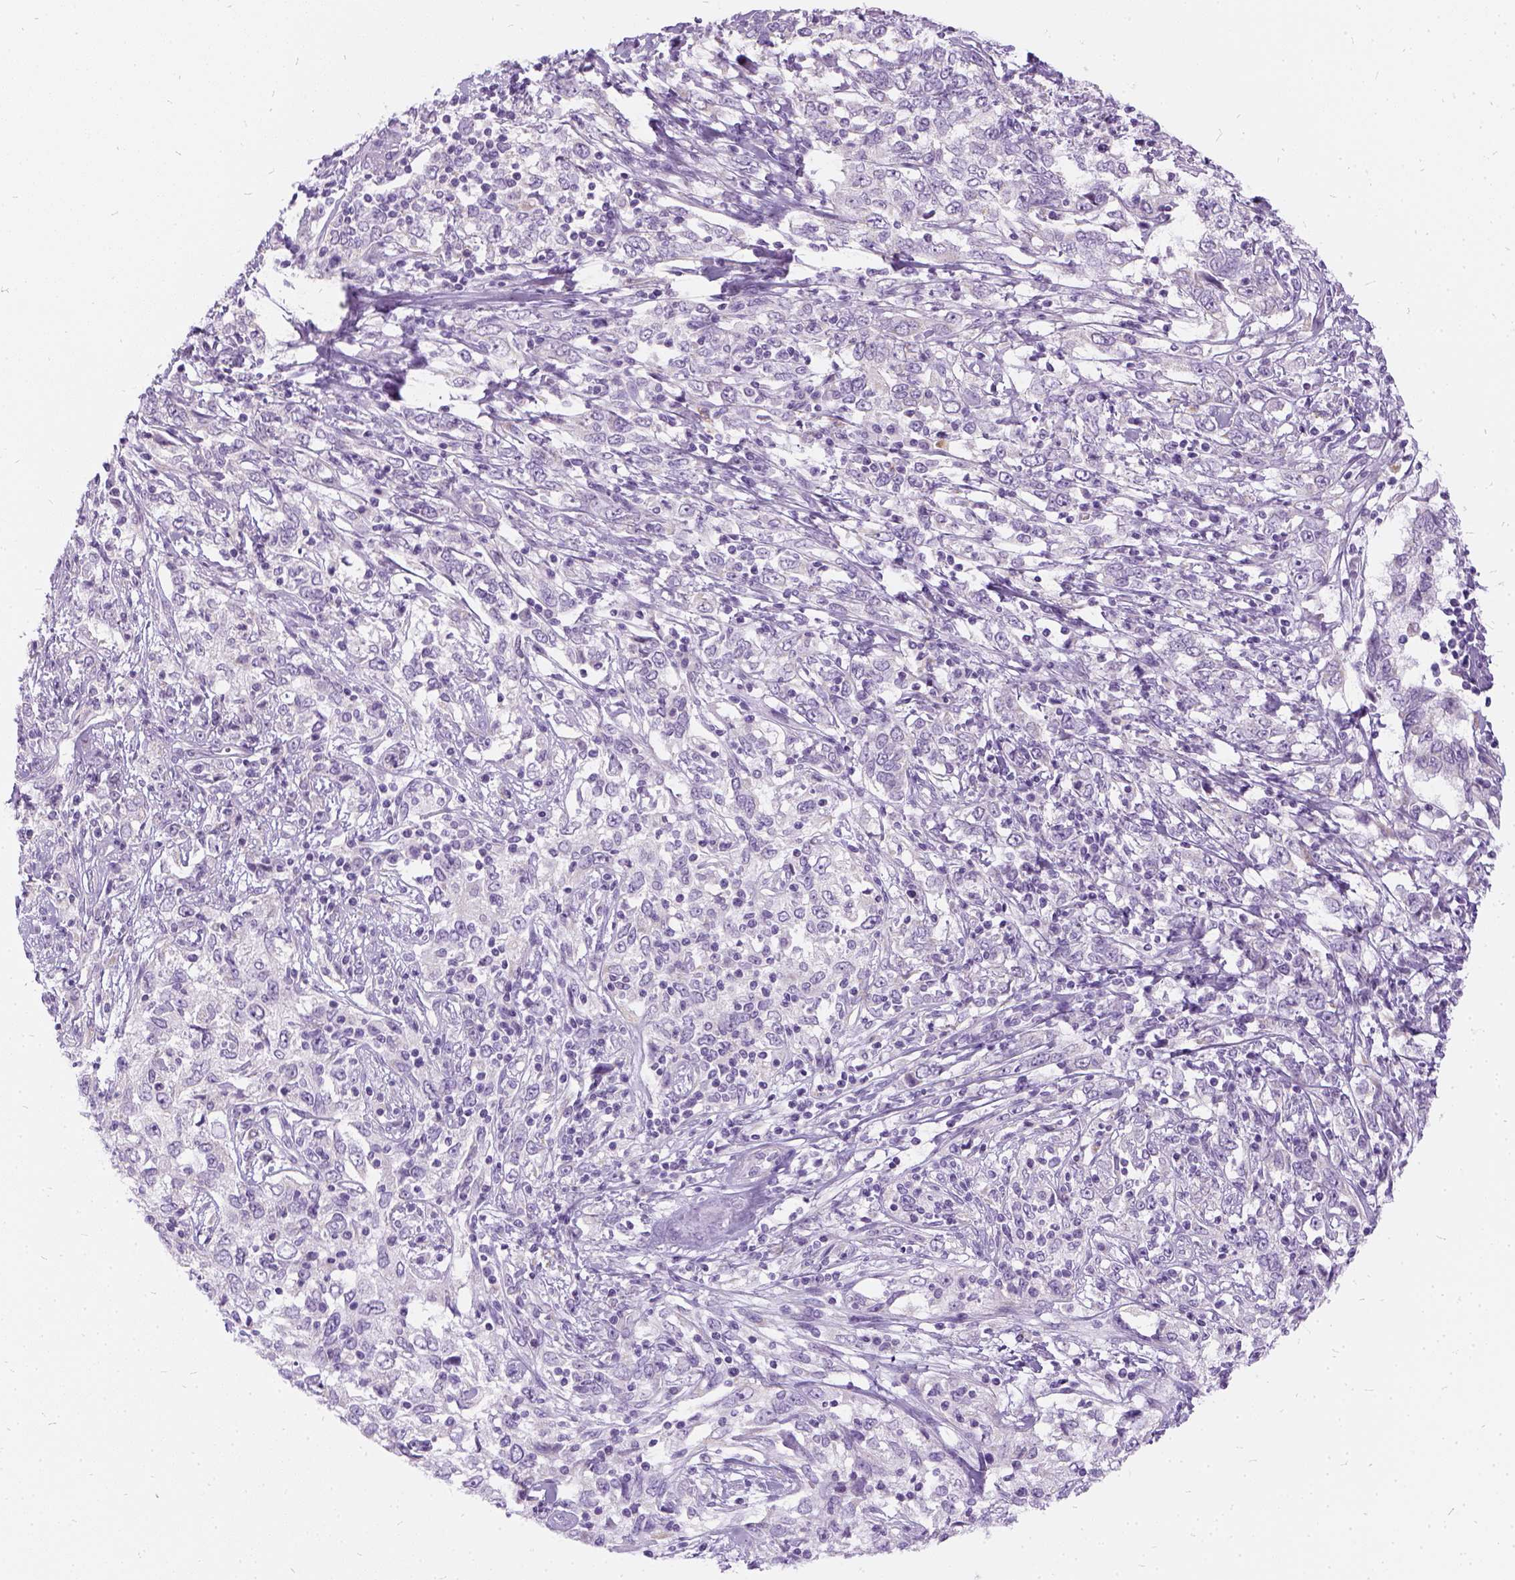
{"staining": {"intensity": "negative", "quantity": "none", "location": "none"}, "tissue": "cervical cancer", "cell_type": "Tumor cells", "image_type": "cancer", "snomed": [{"axis": "morphology", "description": "Adenocarcinoma, NOS"}, {"axis": "topography", "description": "Cervix"}], "caption": "This is an immunohistochemistry image of cervical cancer. There is no expression in tumor cells.", "gene": "FDX1", "patient": {"sex": "female", "age": 40}}